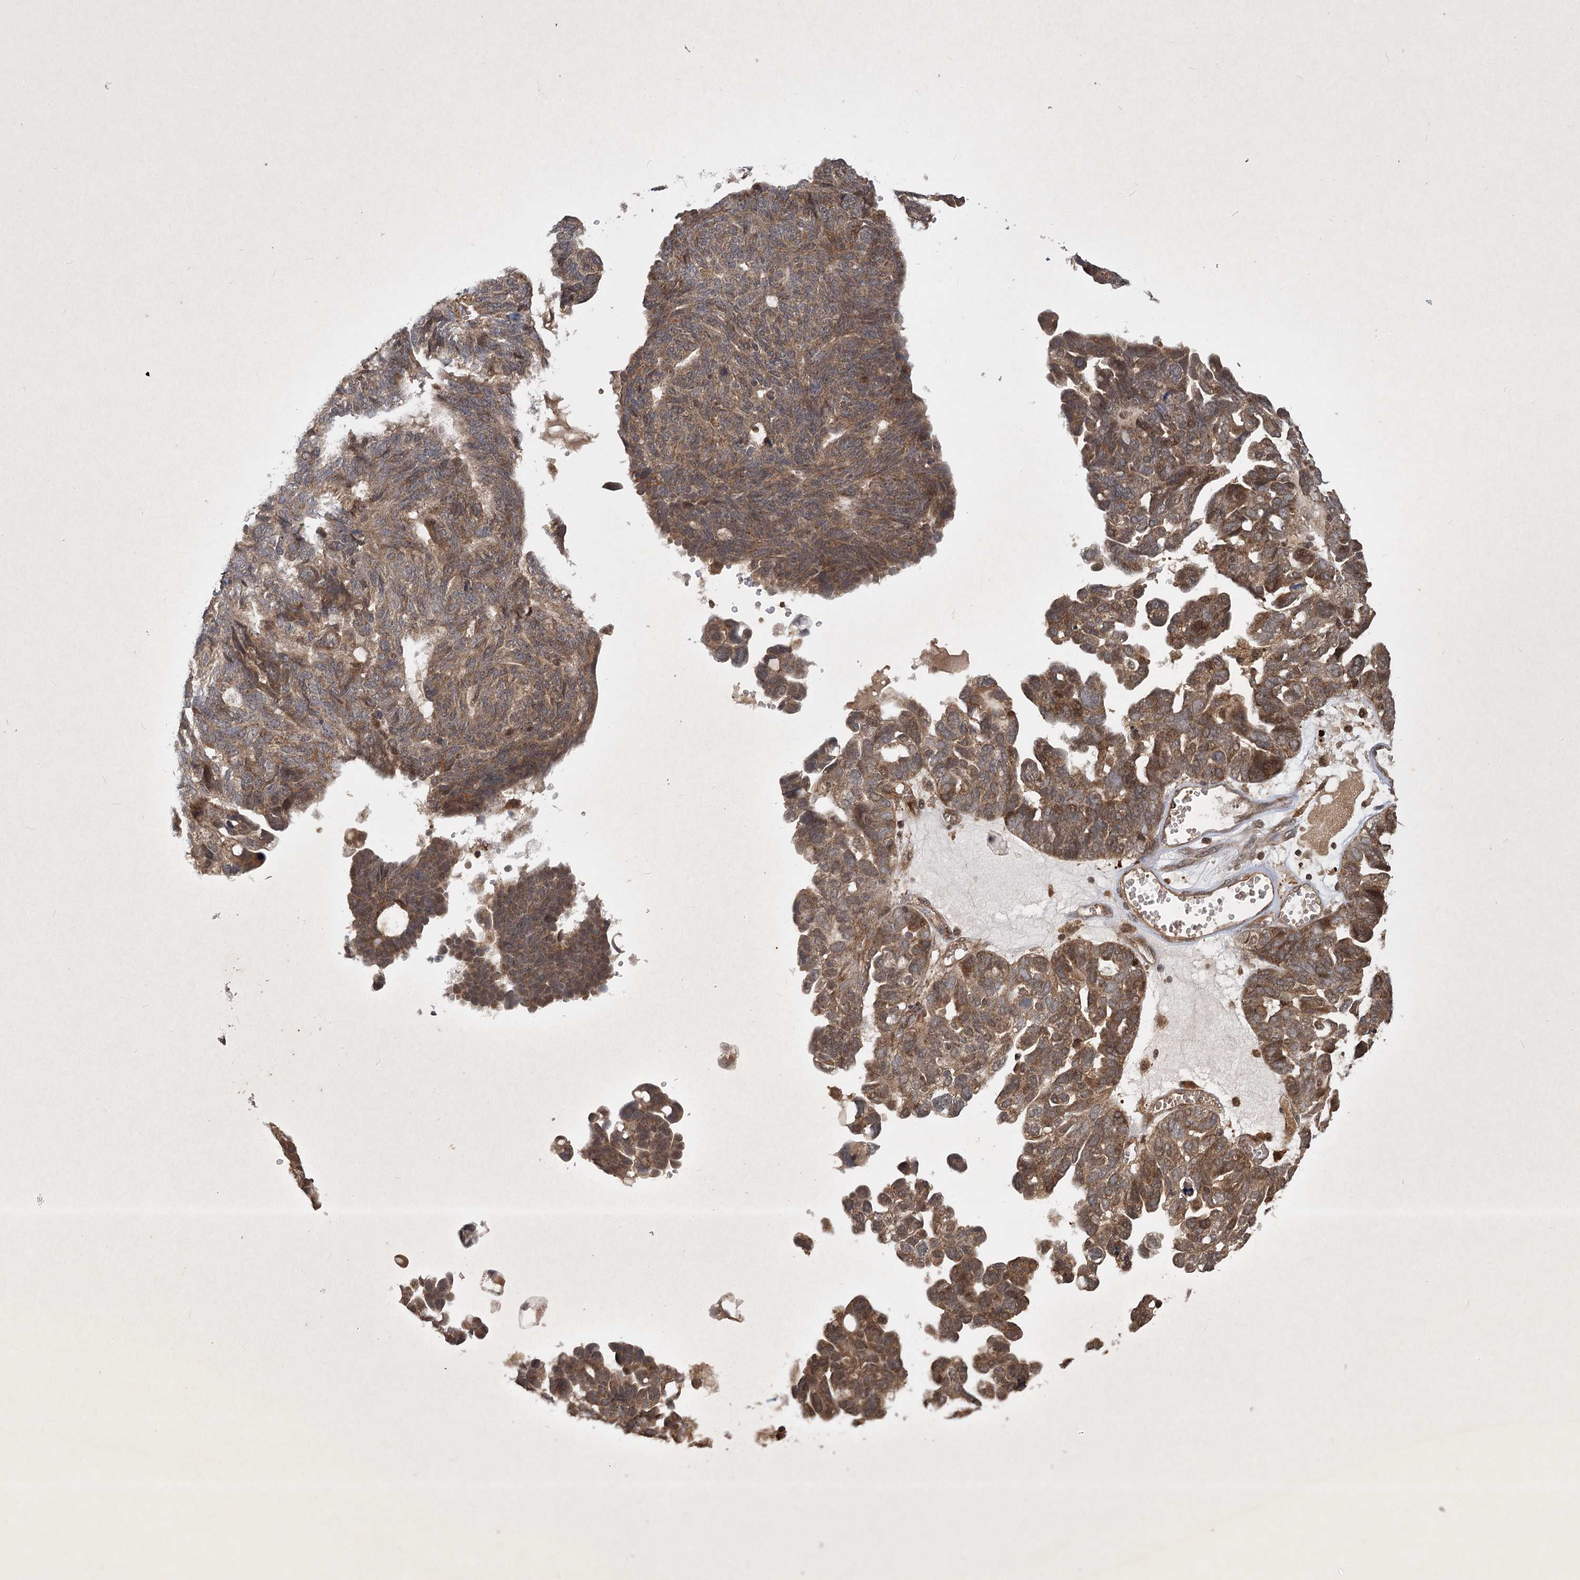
{"staining": {"intensity": "moderate", "quantity": ">75%", "location": "cytoplasmic/membranous"}, "tissue": "ovarian cancer", "cell_type": "Tumor cells", "image_type": "cancer", "snomed": [{"axis": "morphology", "description": "Cystadenocarcinoma, serous, NOS"}, {"axis": "topography", "description": "Ovary"}], "caption": "This micrograph shows IHC staining of human ovarian serous cystadenocarcinoma, with medium moderate cytoplasmic/membranous expression in about >75% of tumor cells.", "gene": "INSIG2", "patient": {"sex": "female", "age": 79}}